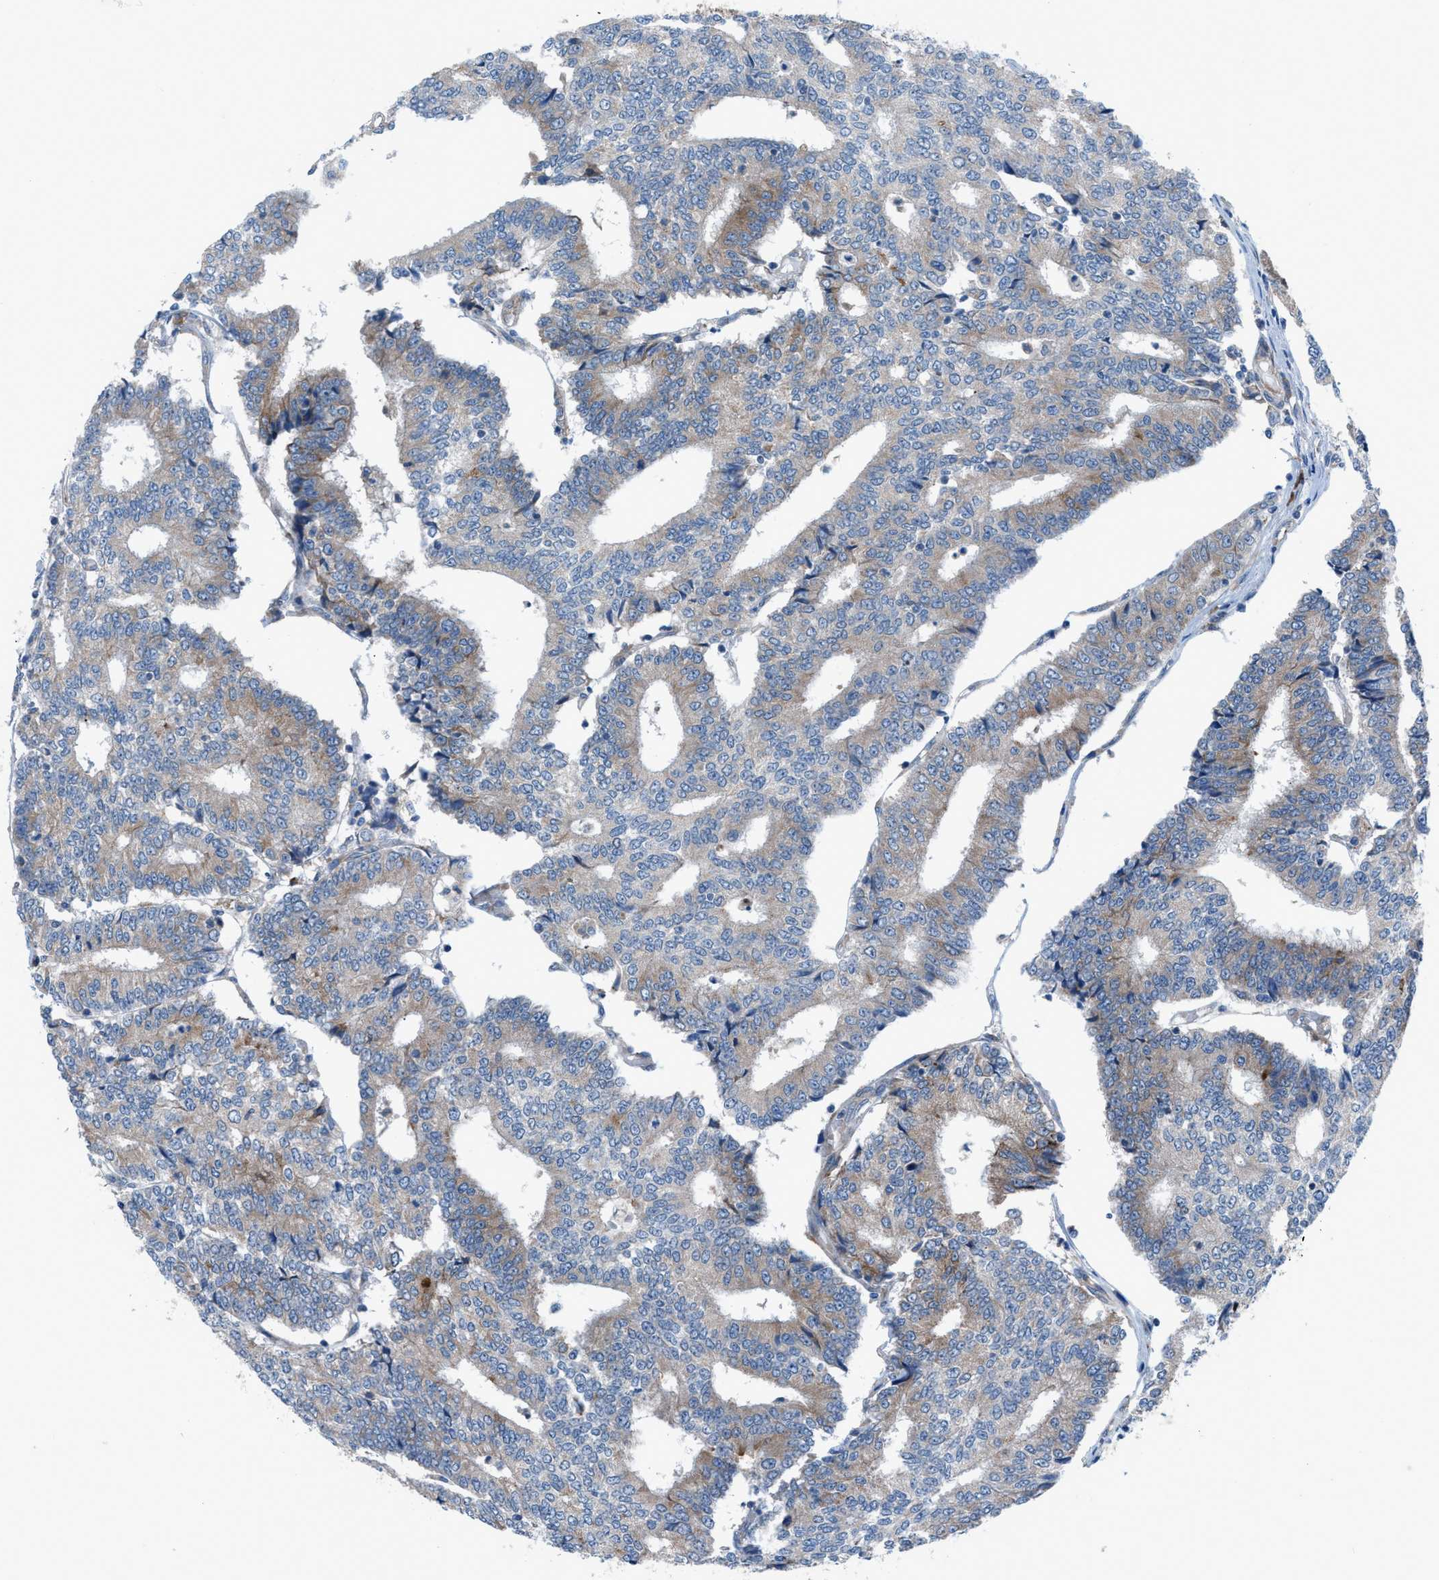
{"staining": {"intensity": "moderate", "quantity": "<25%", "location": "cytoplasmic/membranous"}, "tissue": "prostate cancer", "cell_type": "Tumor cells", "image_type": "cancer", "snomed": [{"axis": "morphology", "description": "Normal tissue, NOS"}, {"axis": "morphology", "description": "Adenocarcinoma, High grade"}, {"axis": "topography", "description": "Prostate"}, {"axis": "topography", "description": "Seminal veicle"}], "caption": "Immunohistochemistry staining of prostate cancer (adenocarcinoma (high-grade)), which exhibits low levels of moderate cytoplasmic/membranous expression in about <25% of tumor cells indicating moderate cytoplasmic/membranous protein expression. The staining was performed using DAB (3,3'-diaminobenzidine) (brown) for protein detection and nuclei were counterstained in hematoxylin (blue).", "gene": "HEG1", "patient": {"sex": "male", "age": 55}}